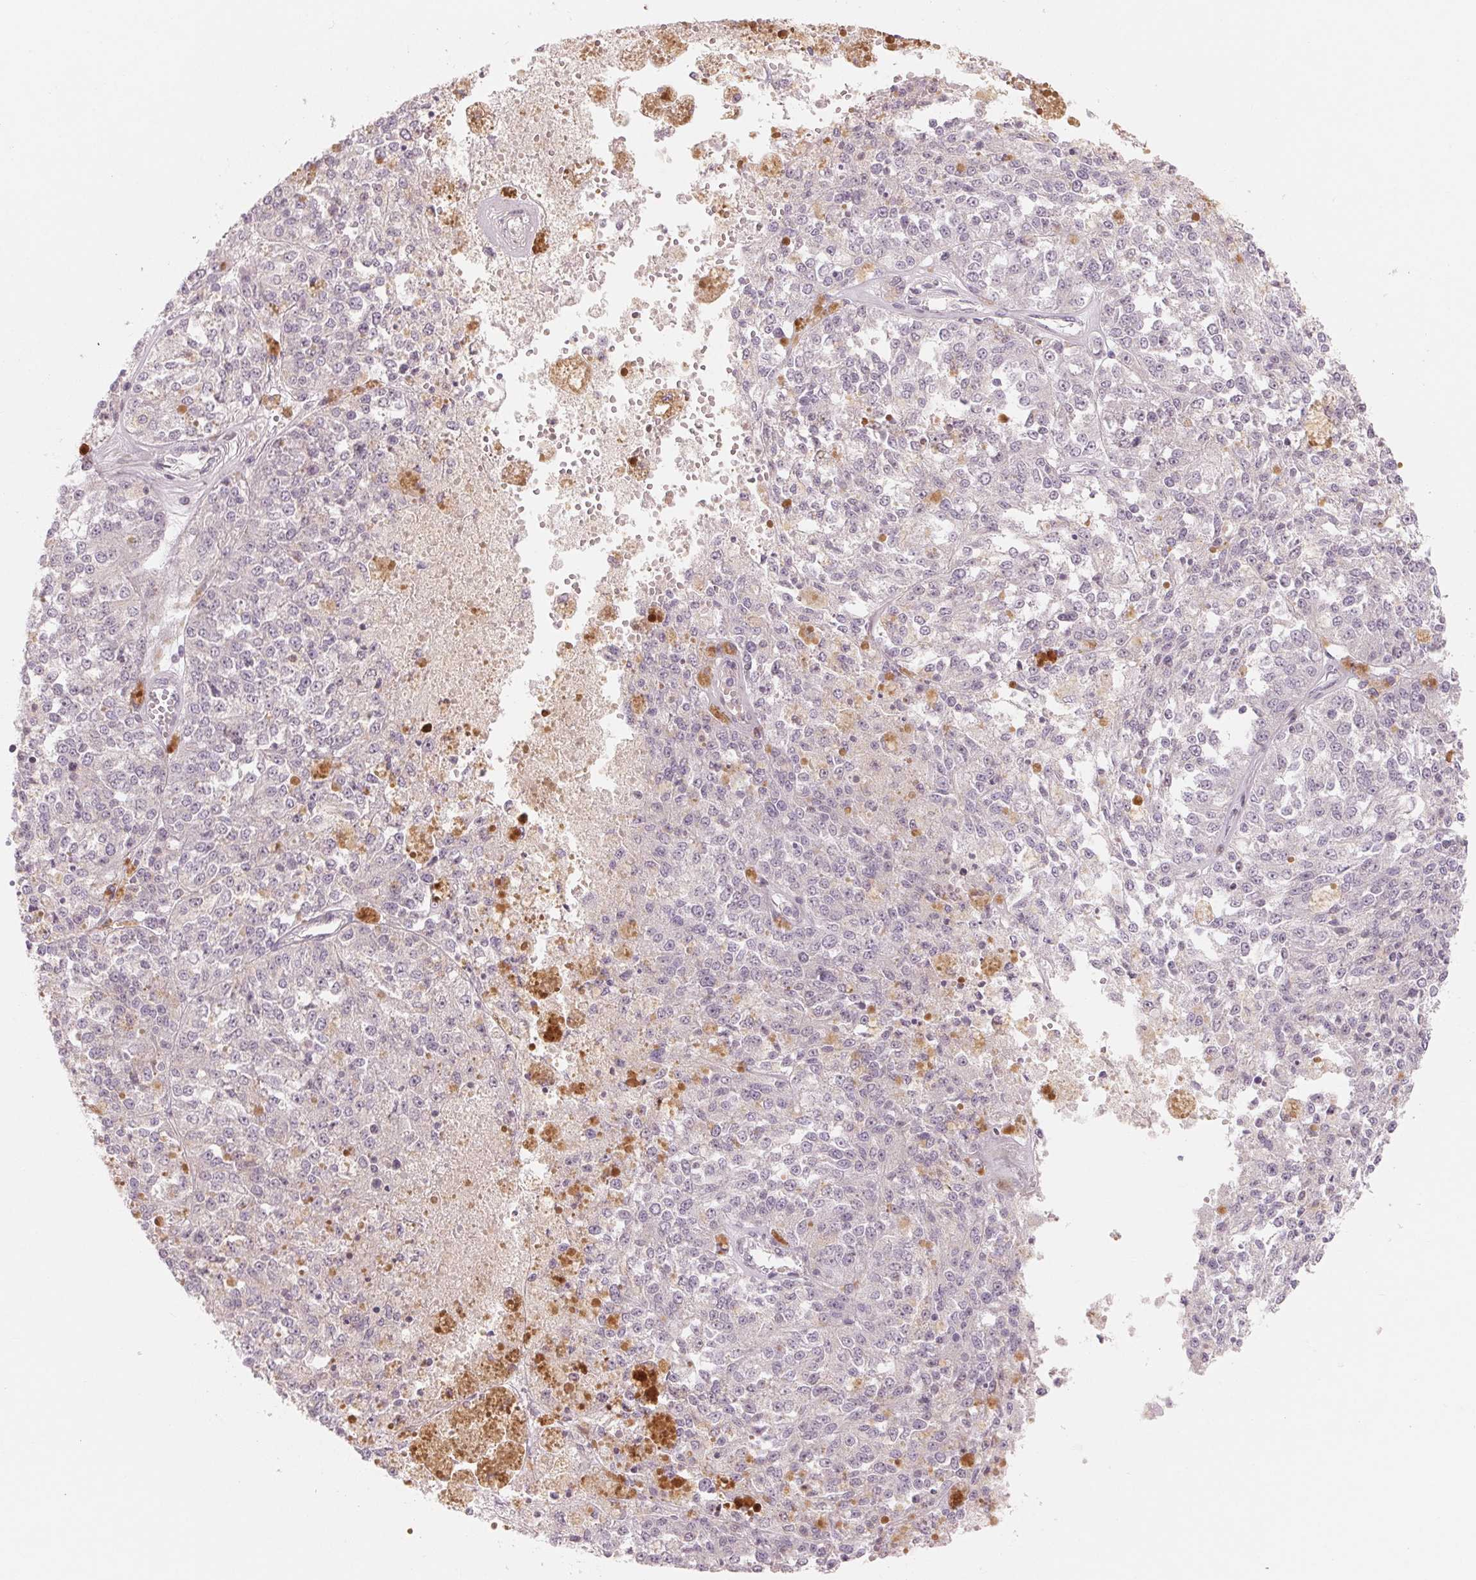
{"staining": {"intensity": "negative", "quantity": "none", "location": "none"}, "tissue": "melanoma", "cell_type": "Tumor cells", "image_type": "cancer", "snomed": [{"axis": "morphology", "description": "Malignant melanoma, Metastatic site"}, {"axis": "topography", "description": "Lymph node"}], "caption": "Protein analysis of malignant melanoma (metastatic site) exhibits no significant expression in tumor cells. (Stains: DAB (3,3'-diaminobenzidine) immunohistochemistry with hematoxylin counter stain, Microscopy: brightfield microscopy at high magnification).", "gene": "DENND2C", "patient": {"sex": "female", "age": 64}}